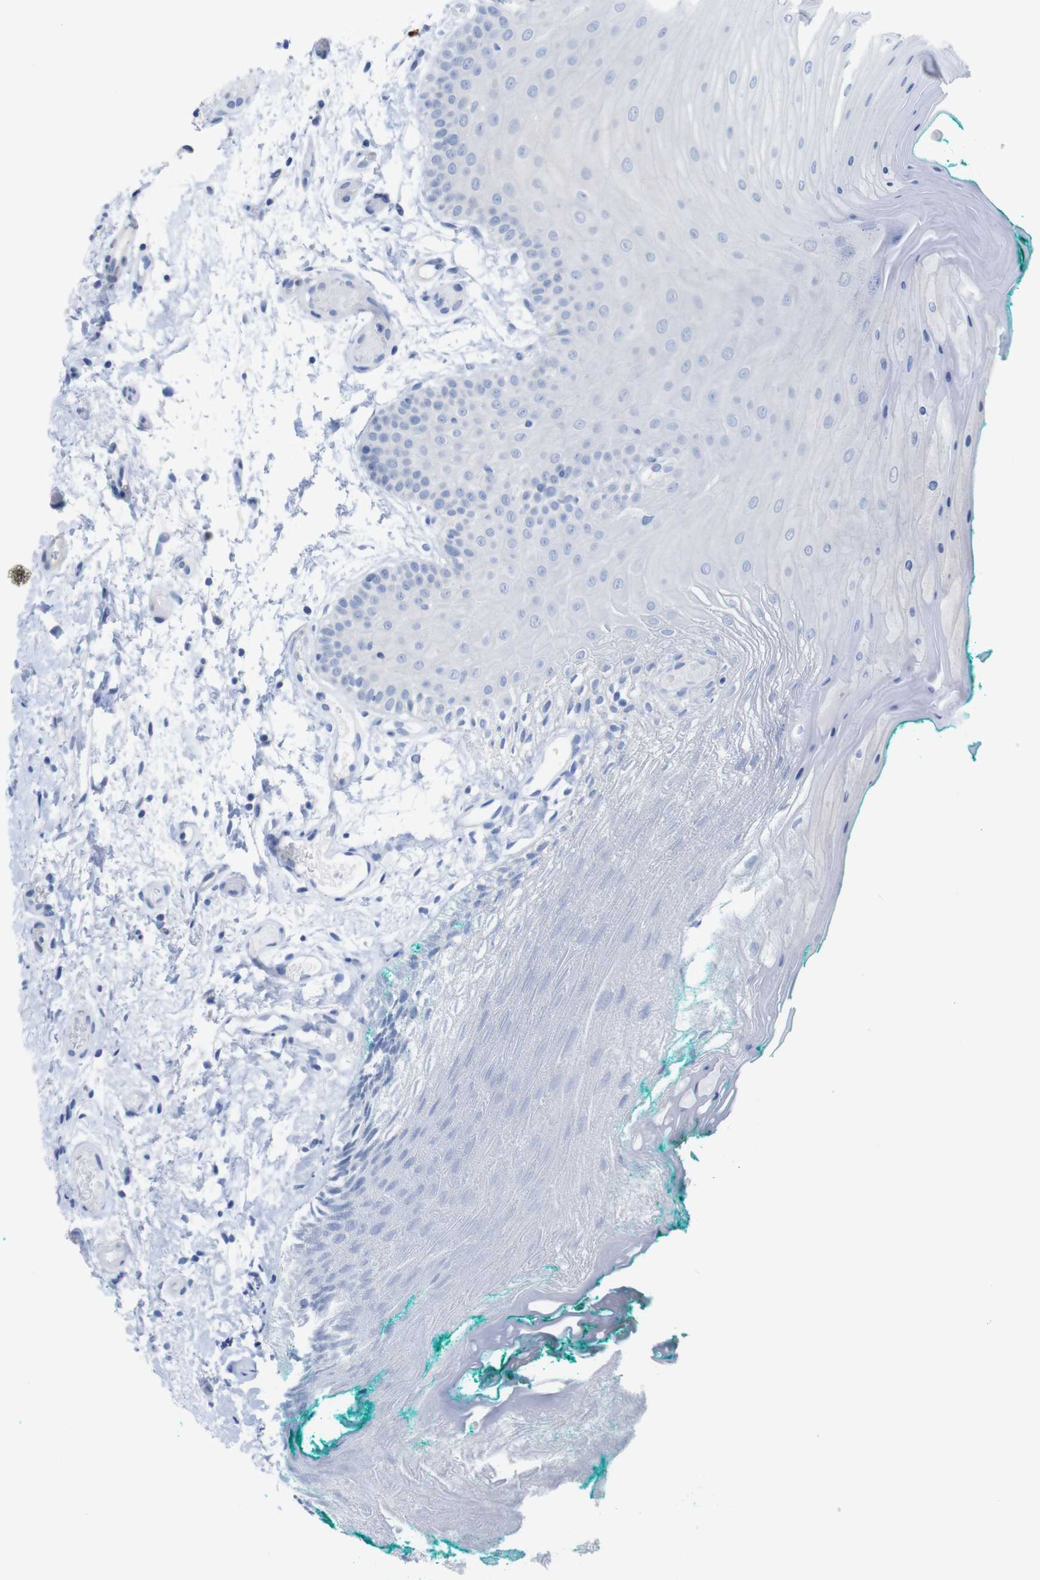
{"staining": {"intensity": "negative", "quantity": "none", "location": "none"}, "tissue": "oral mucosa", "cell_type": "Squamous epithelial cells", "image_type": "normal", "snomed": [{"axis": "morphology", "description": "Normal tissue, NOS"}, {"axis": "topography", "description": "Skeletal muscle"}, {"axis": "topography", "description": "Oral tissue"}], "caption": "The photomicrograph shows no staining of squamous epithelial cells in unremarkable oral mucosa.", "gene": "PNMA1", "patient": {"sex": "male", "age": 58}}